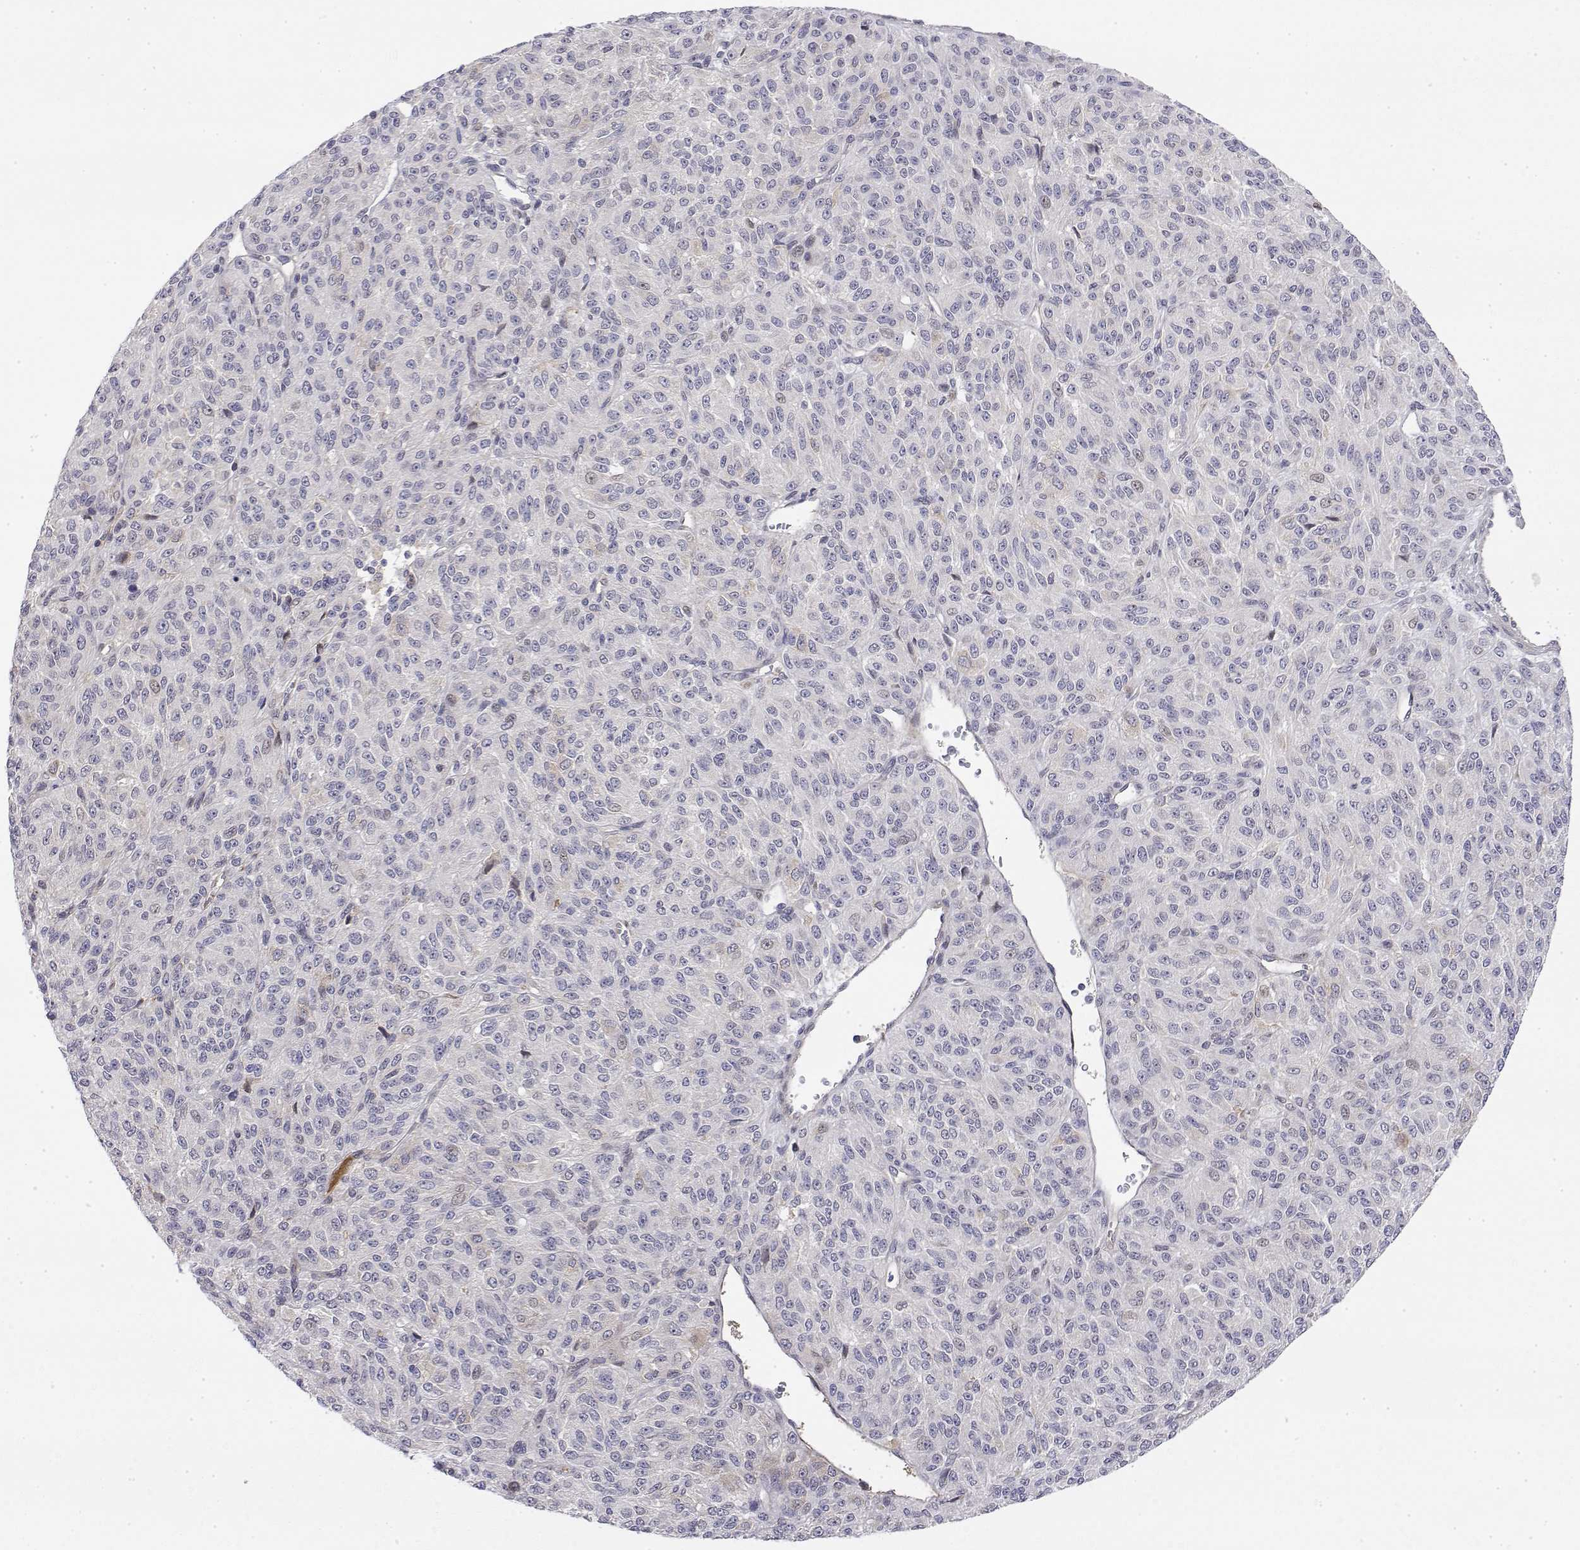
{"staining": {"intensity": "negative", "quantity": "none", "location": "none"}, "tissue": "melanoma", "cell_type": "Tumor cells", "image_type": "cancer", "snomed": [{"axis": "morphology", "description": "Malignant melanoma, Metastatic site"}, {"axis": "topography", "description": "Brain"}], "caption": "IHC of melanoma shows no positivity in tumor cells.", "gene": "IGFBP4", "patient": {"sex": "female", "age": 56}}